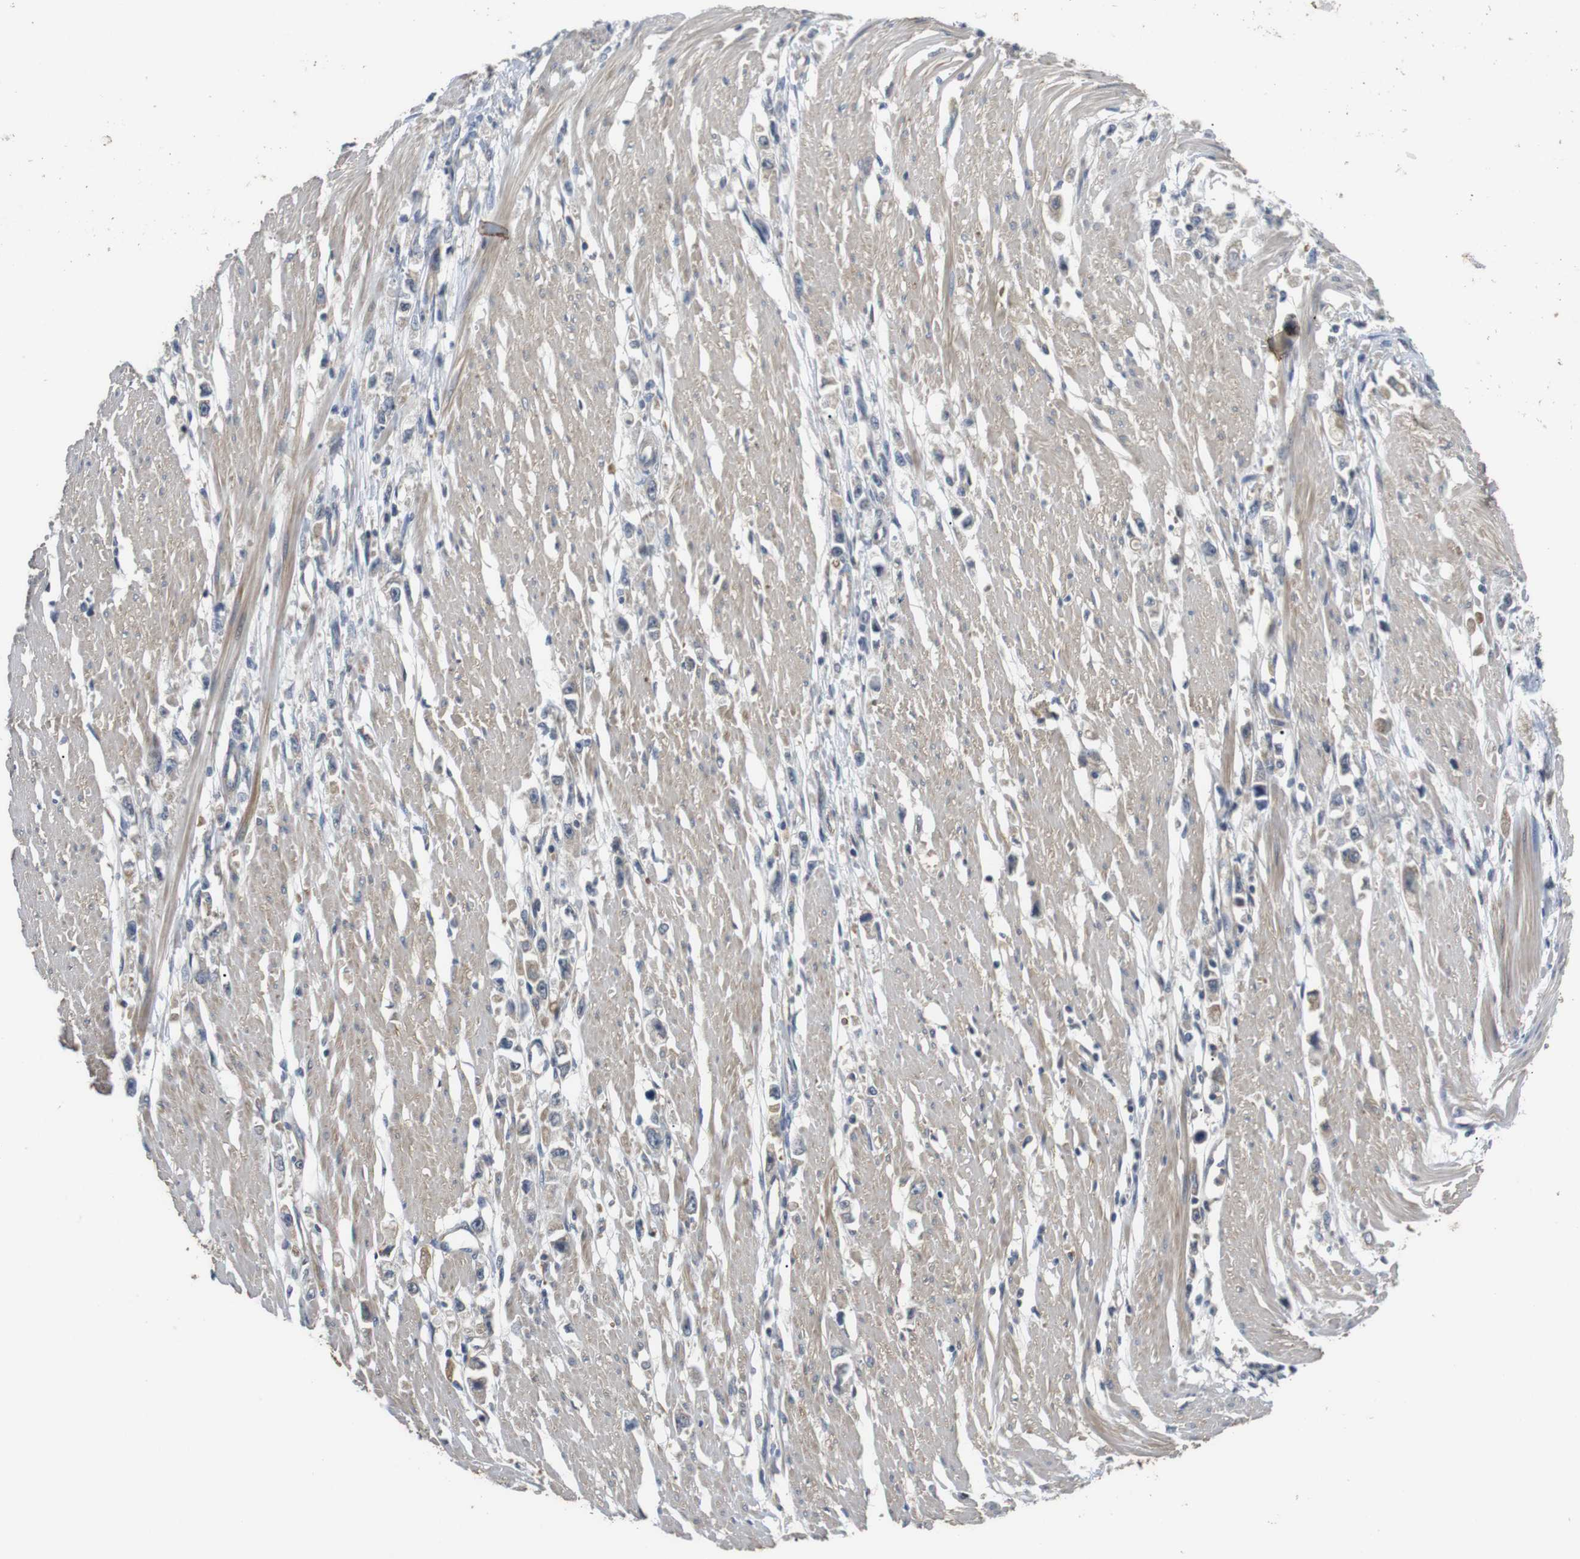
{"staining": {"intensity": "weak", "quantity": "<25%", "location": "cytoplasmic/membranous"}, "tissue": "stomach cancer", "cell_type": "Tumor cells", "image_type": "cancer", "snomed": [{"axis": "morphology", "description": "Adenocarcinoma, NOS"}, {"axis": "topography", "description": "Stomach"}], "caption": "High power microscopy photomicrograph of an IHC image of stomach cancer (adenocarcinoma), revealing no significant expression in tumor cells. The staining is performed using DAB (3,3'-diaminobenzidine) brown chromogen with nuclei counter-stained in using hematoxylin.", "gene": "ADGRL3", "patient": {"sex": "female", "age": 59}}